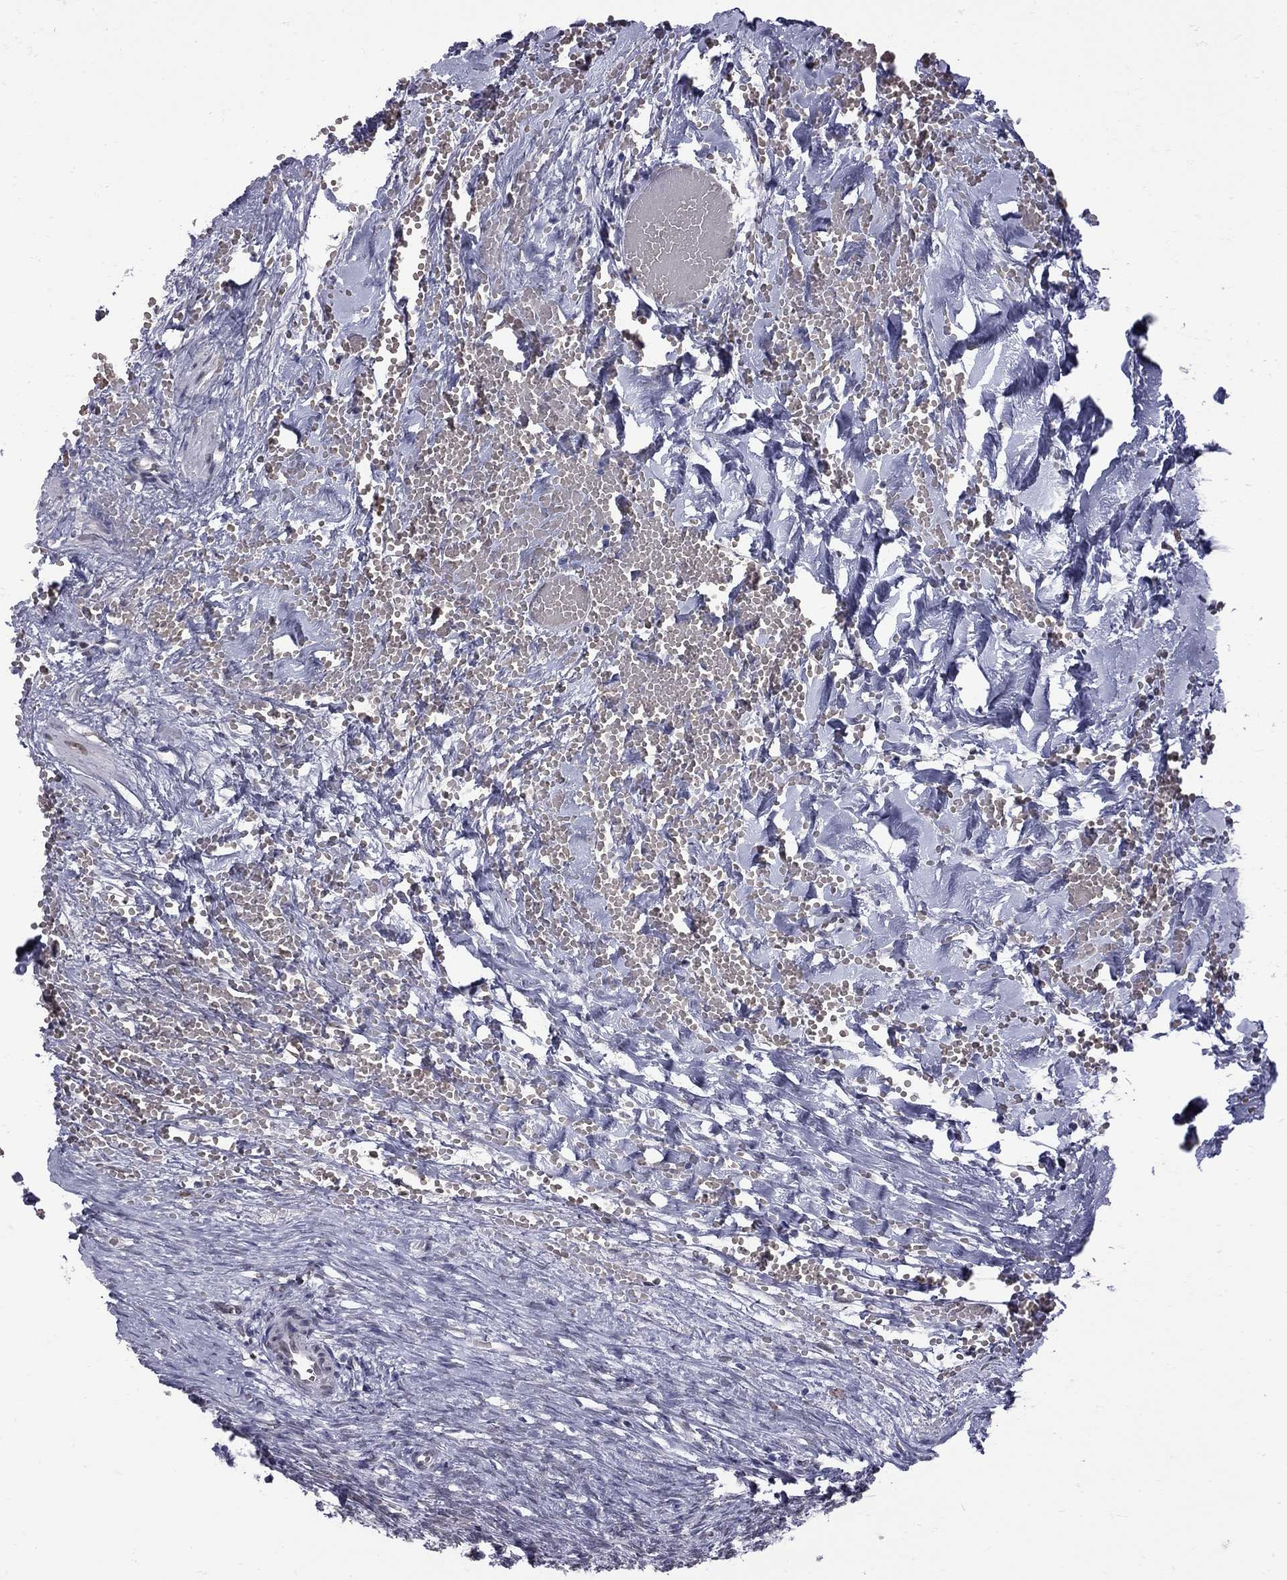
{"staining": {"intensity": "negative", "quantity": "none", "location": "none"}, "tissue": "ovary", "cell_type": "Ovarian stroma cells", "image_type": "normal", "snomed": [{"axis": "morphology", "description": "Normal tissue, NOS"}, {"axis": "topography", "description": "Ovary"}], "caption": "Immunohistochemistry (IHC) photomicrograph of unremarkable ovary: ovary stained with DAB reveals no significant protein staining in ovarian stroma cells.", "gene": "CLTCL1", "patient": {"sex": "female", "age": 46}}